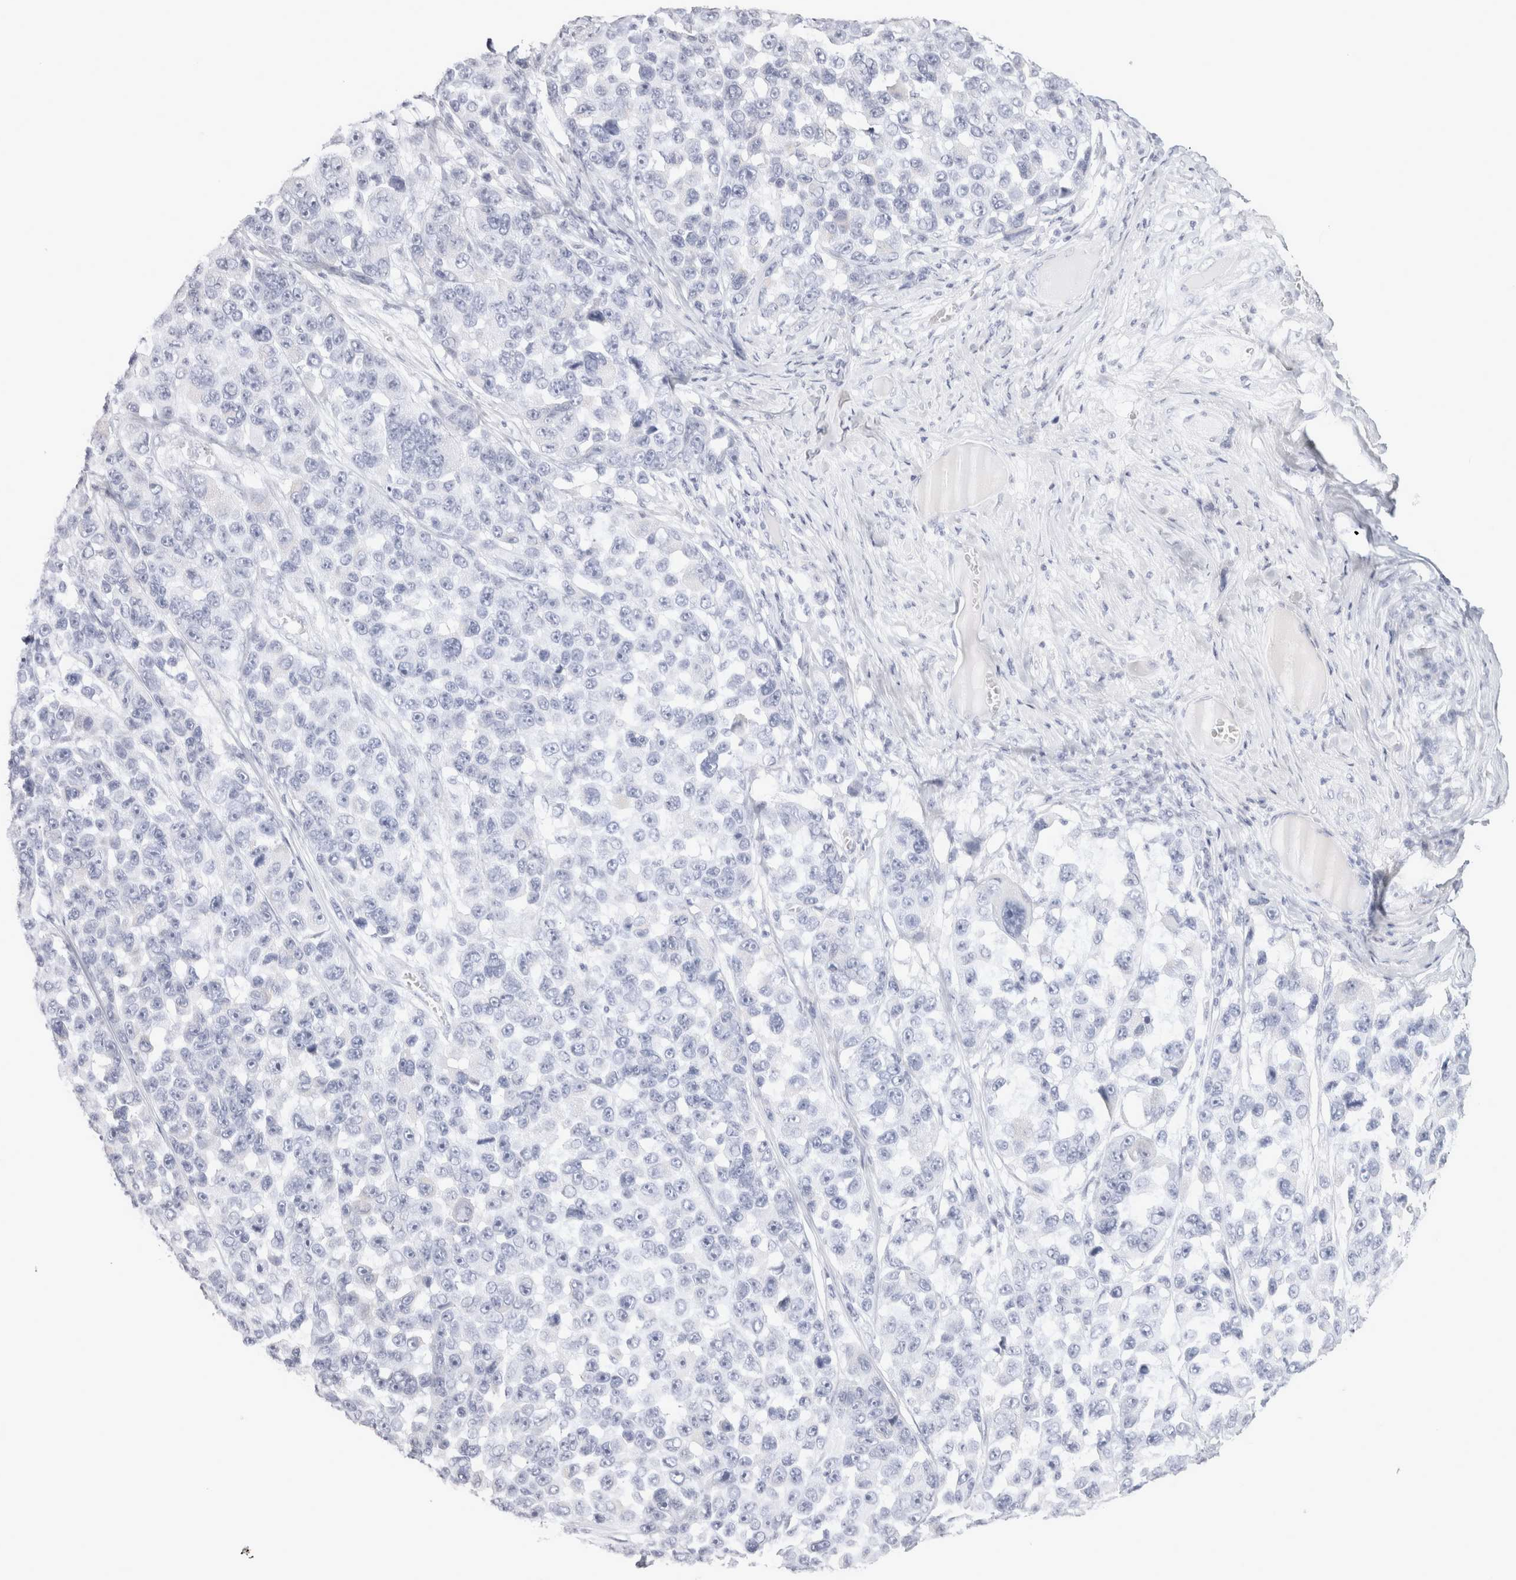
{"staining": {"intensity": "negative", "quantity": "none", "location": "none"}, "tissue": "melanoma", "cell_type": "Tumor cells", "image_type": "cancer", "snomed": [{"axis": "morphology", "description": "Malignant melanoma, NOS"}, {"axis": "topography", "description": "Skin"}], "caption": "The IHC image has no significant positivity in tumor cells of melanoma tissue.", "gene": "GARIN1A", "patient": {"sex": "male", "age": 53}}